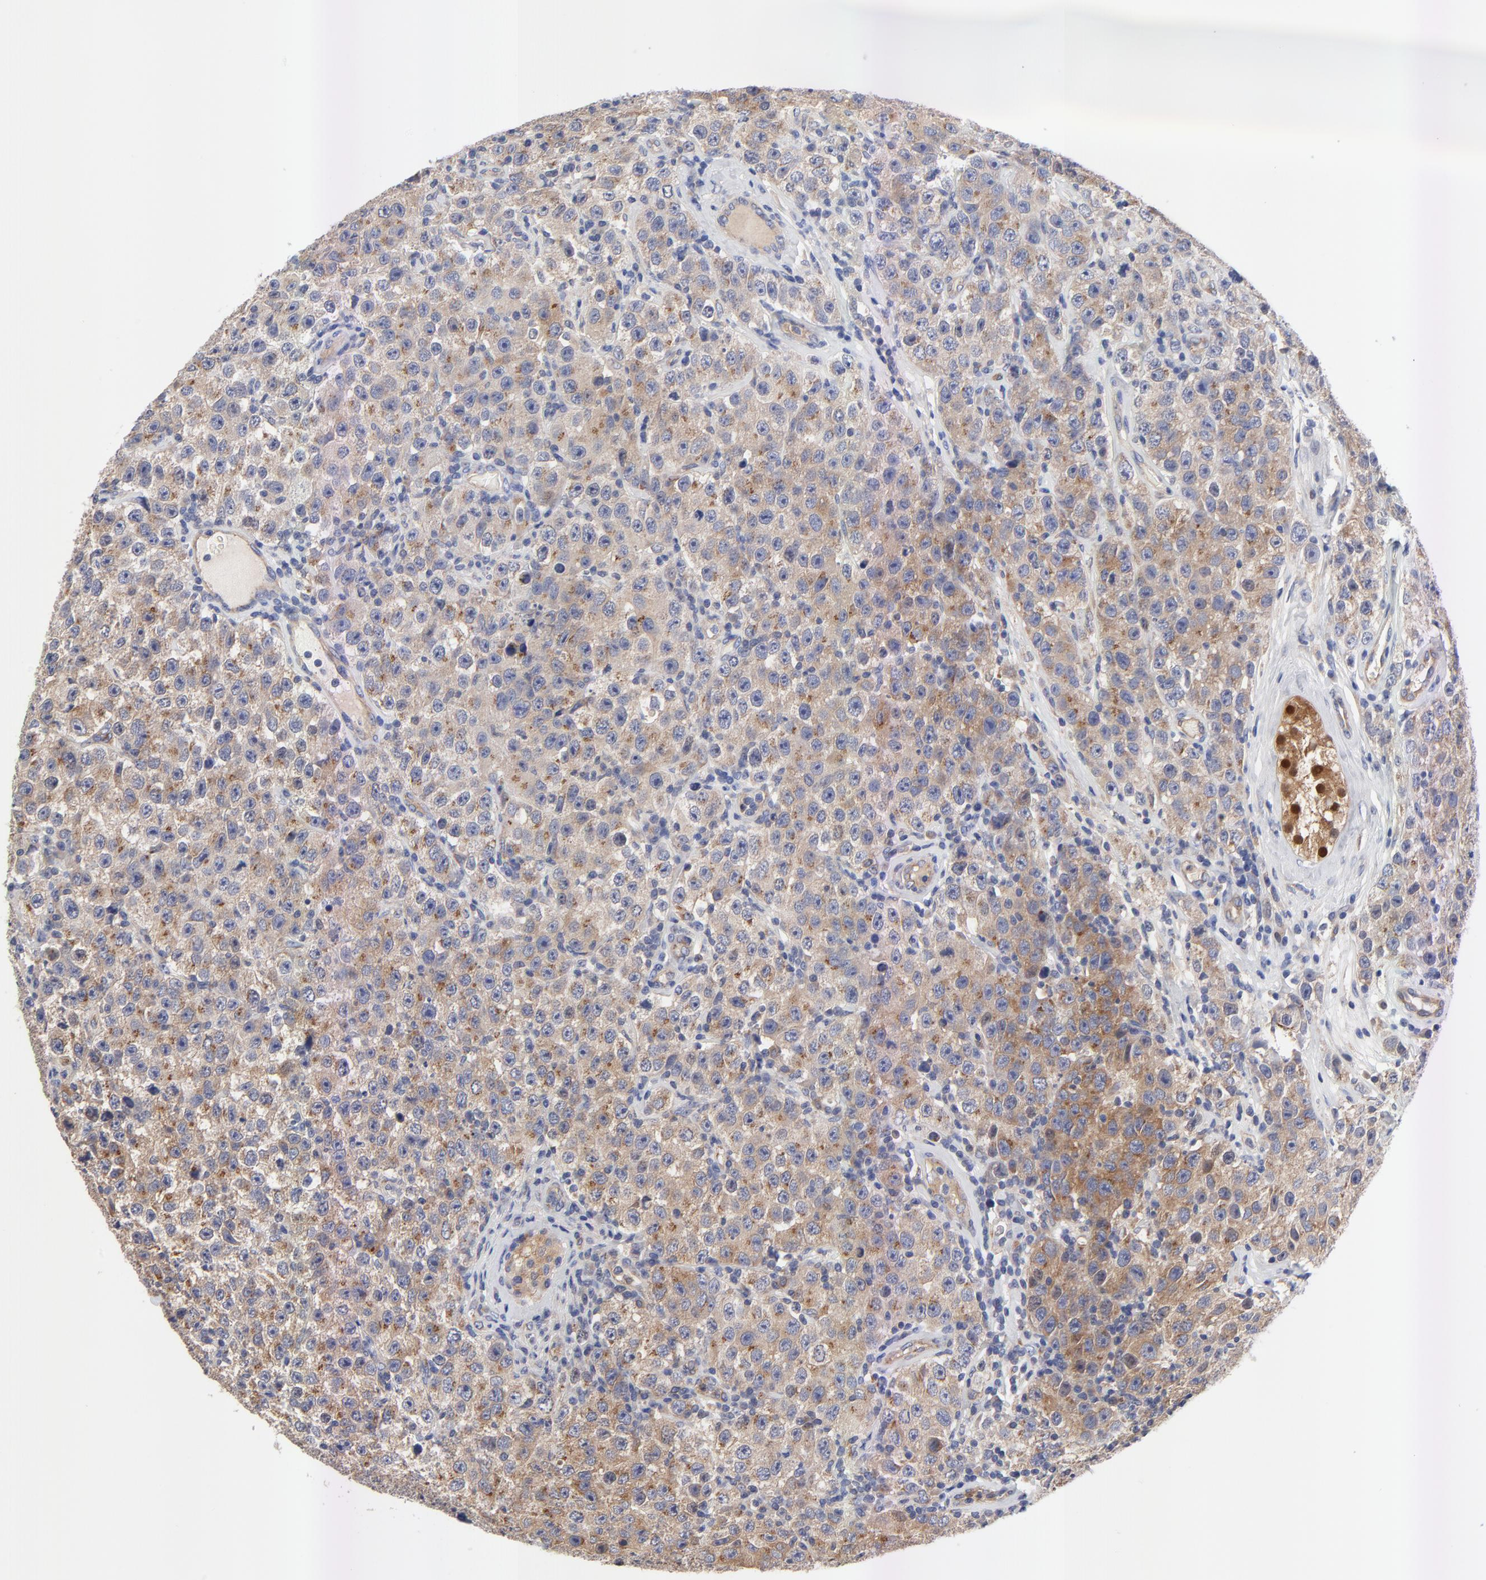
{"staining": {"intensity": "moderate", "quantity": ">75%", "location": "cytoplasmic/membranous"}, "tissue": "testis cancer", "cell_type": "Tumor cells", "image_type": "cancer", "snomed": [{"axis": "morphology", "description": "Seminoma, NOS"}, {"axis": "topography", "description": "Testis"}], "caption": "Testis cancer stained for a protein (brown) exhibits moderate cytoplasmic/membranous positive staining in approximately >75% of tumor cells.", "gene": "FBXL2", "patient": {"sex": "male", "age": 52}}